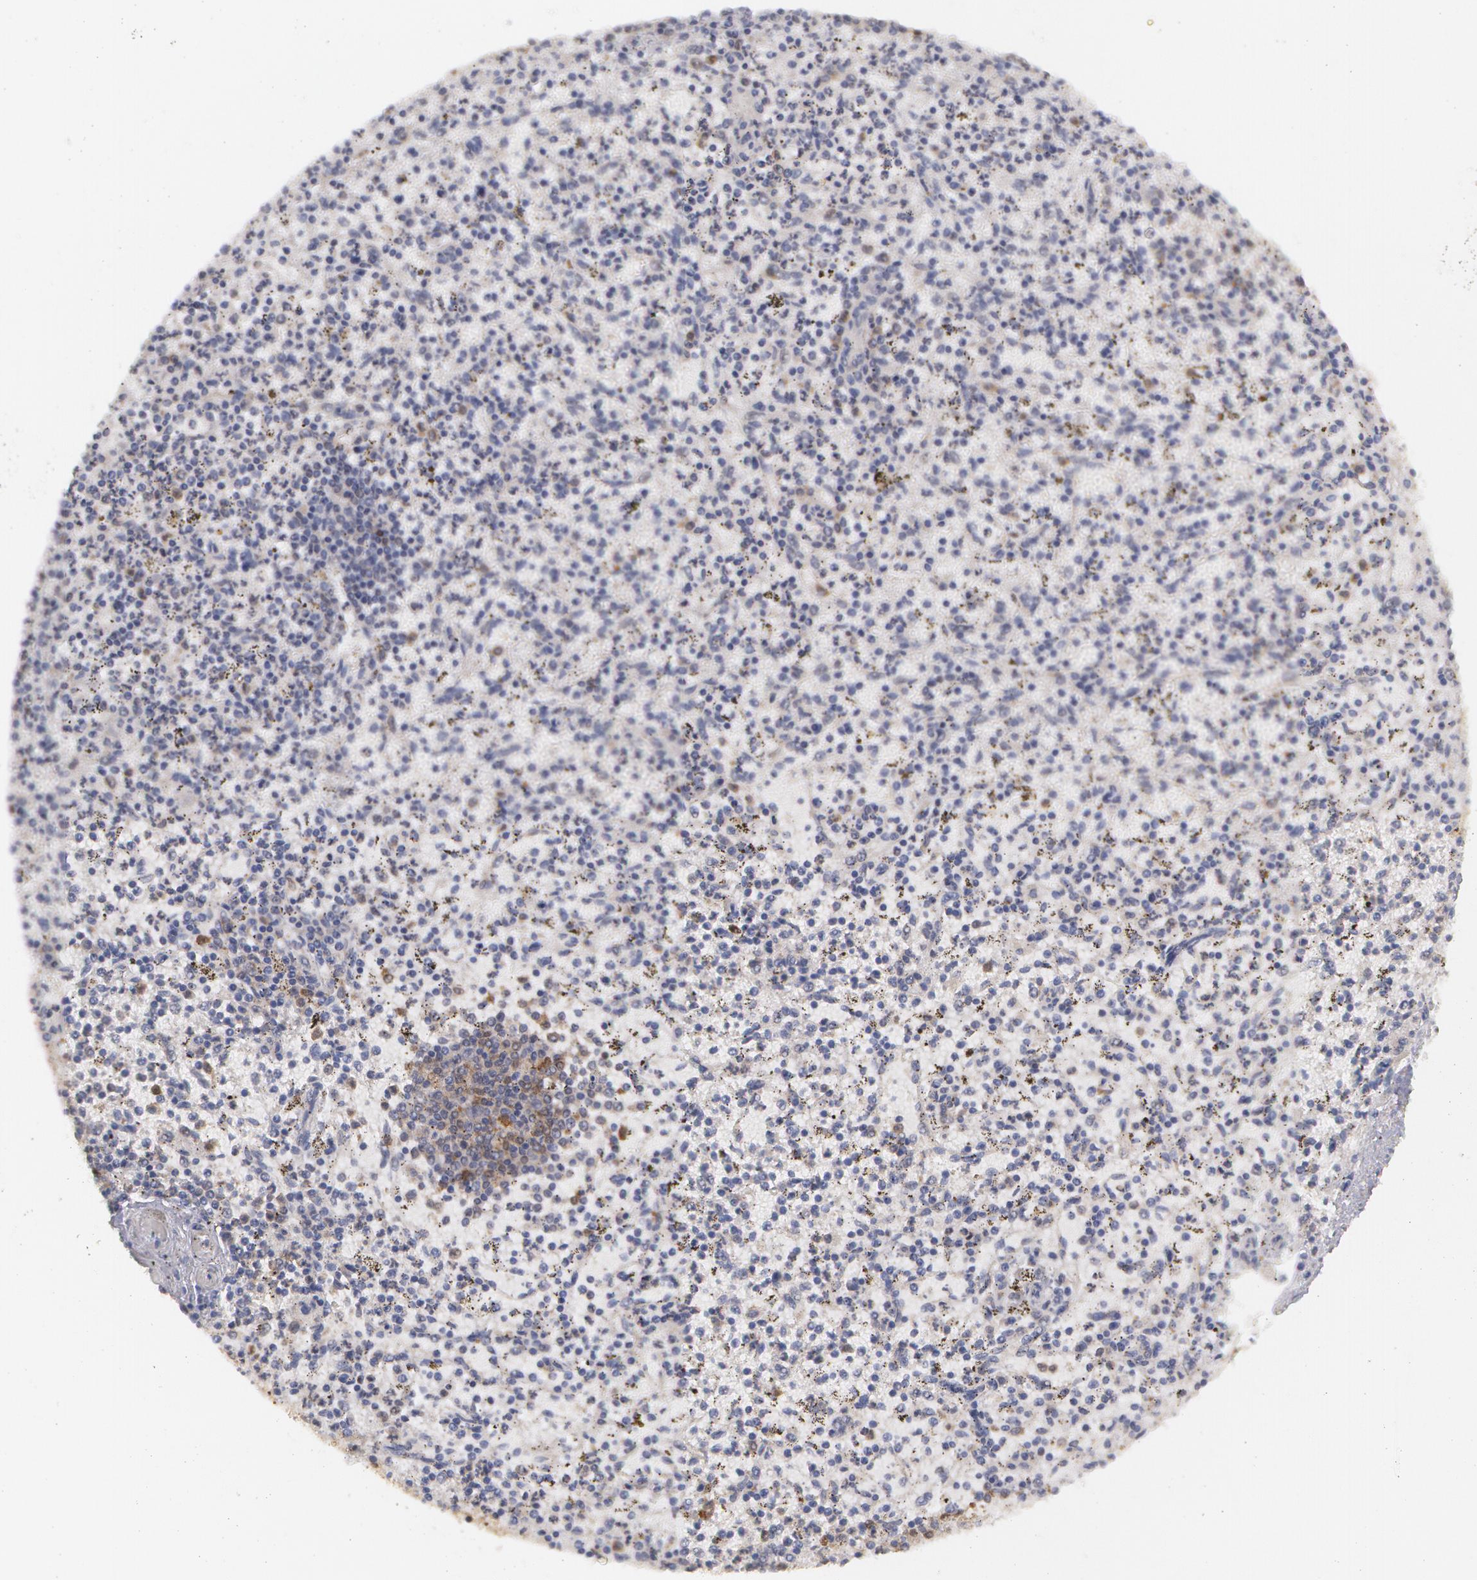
{"staining": {"intensity": "moderate", "quantity": ">75%", "location": "cytoplasmic/membranous,nuclear"}, "tissue": "spleen", "cell_type": "Cells in red pulp", "image_type": "normal", "snomed": [{"axis": "morphology", "description": "Normal tissue, NOS"}, {"axis": "topography", "description": "Spleen"}], "caption": "Immunohistochemical staining of normal human spleen demonstrates moderate cytoplasmic/membranous,nuclear protein expression in about >75% of cells in red pulp.", "gene": "SYK", "patient": {"sex": "male", "age": 72}}